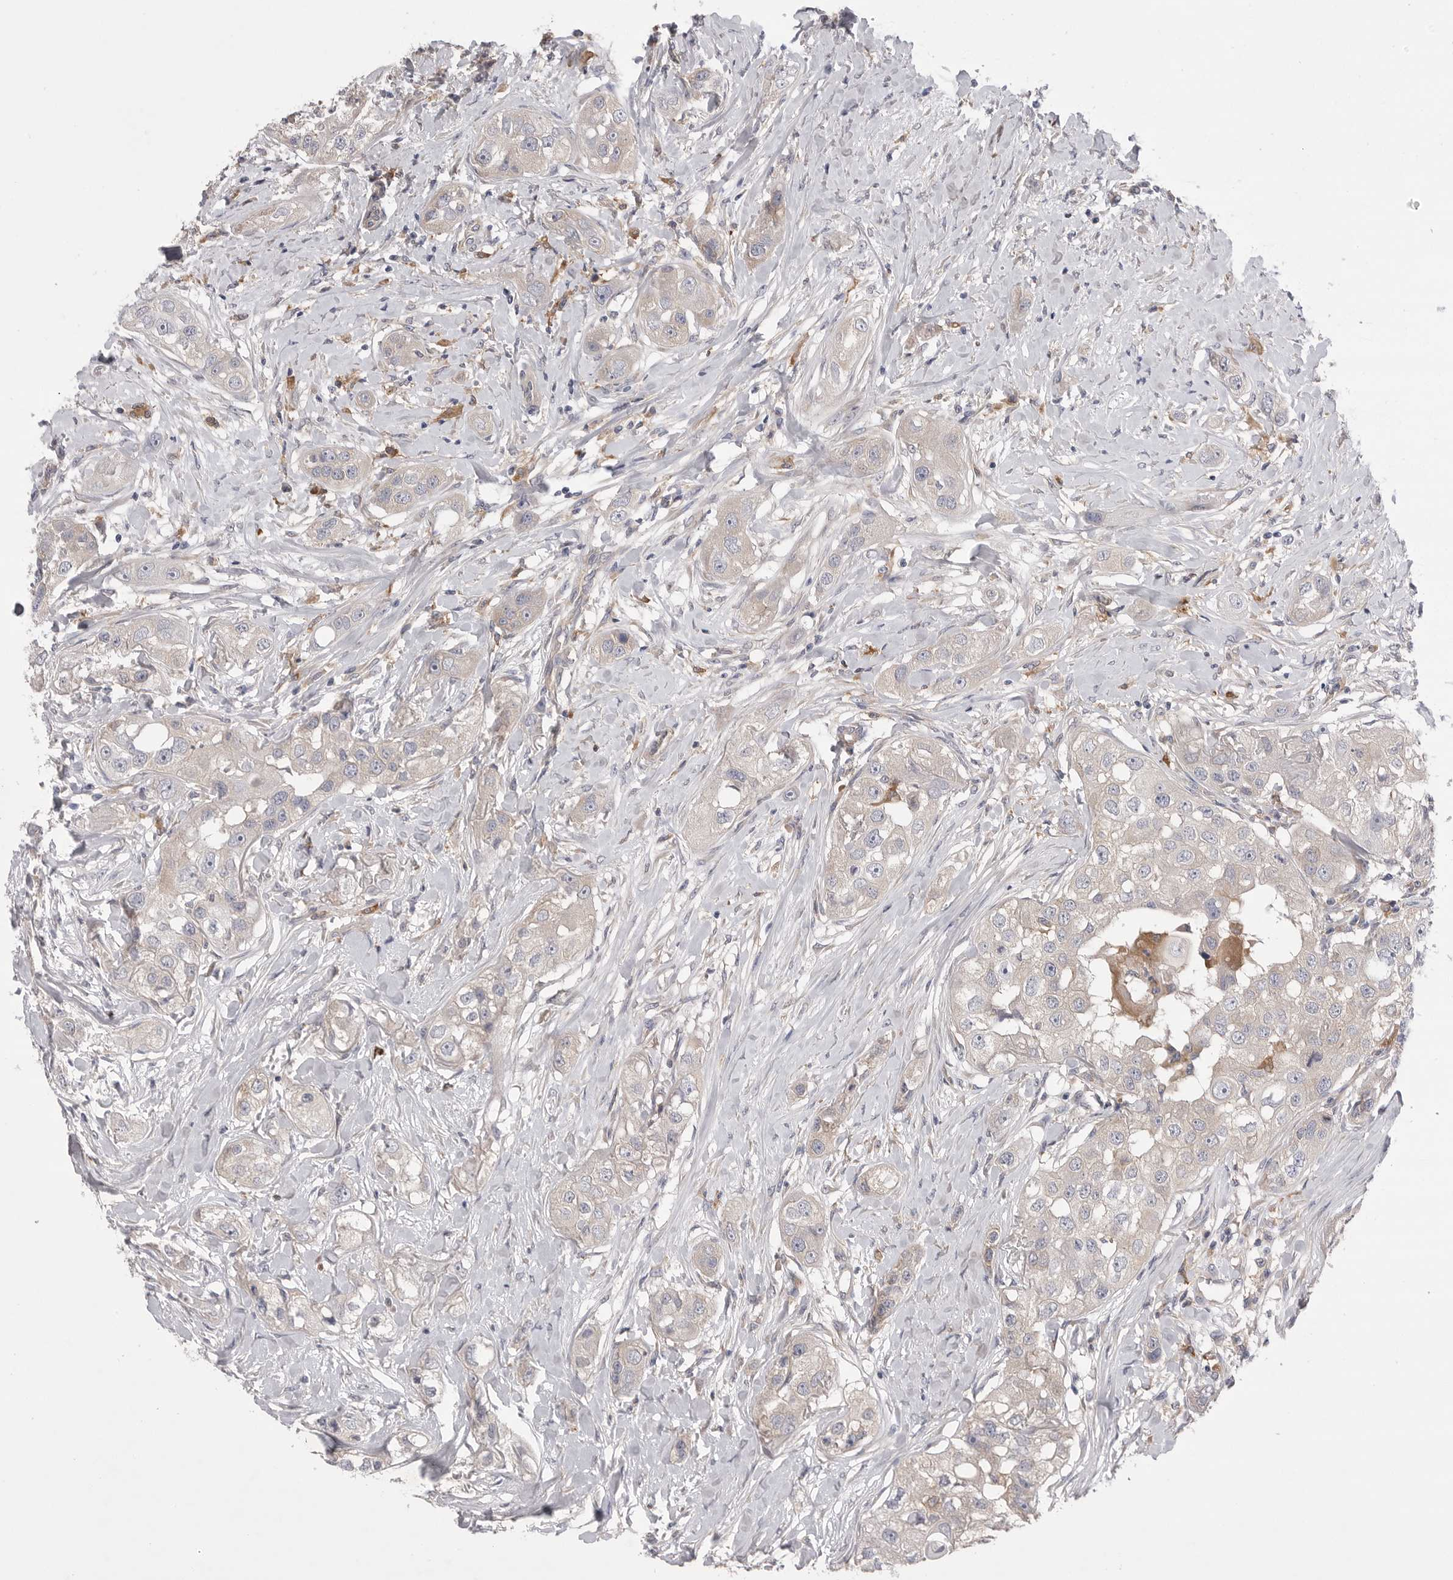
{"staining": {"intensity": "negative", "quantity": "none", "location": "none"}, "tissue": "head and neck cancer", "cell_type": "Tumor cells", "image_type": "cancer", "snomed": [{"axis": "morphology", "description": "Normal tissue, NOS"}, {"axis": "morphology", "description": "Squamous cell carcinoma, NOS"}, {"axis": "topography", "description": "Skeletal muscle"}, {"axis": "topography", "description": "Head-Neck"}], "caption": "Immunohistochemical staining of head and neck cancer (squamous cell carcinoma) shows no significant expression in tumor cells. (Brightfield microscopy of DAB IHC at high magnification).", "gene": "VAC14", "patient": {"sex": "male", "age": 51}}